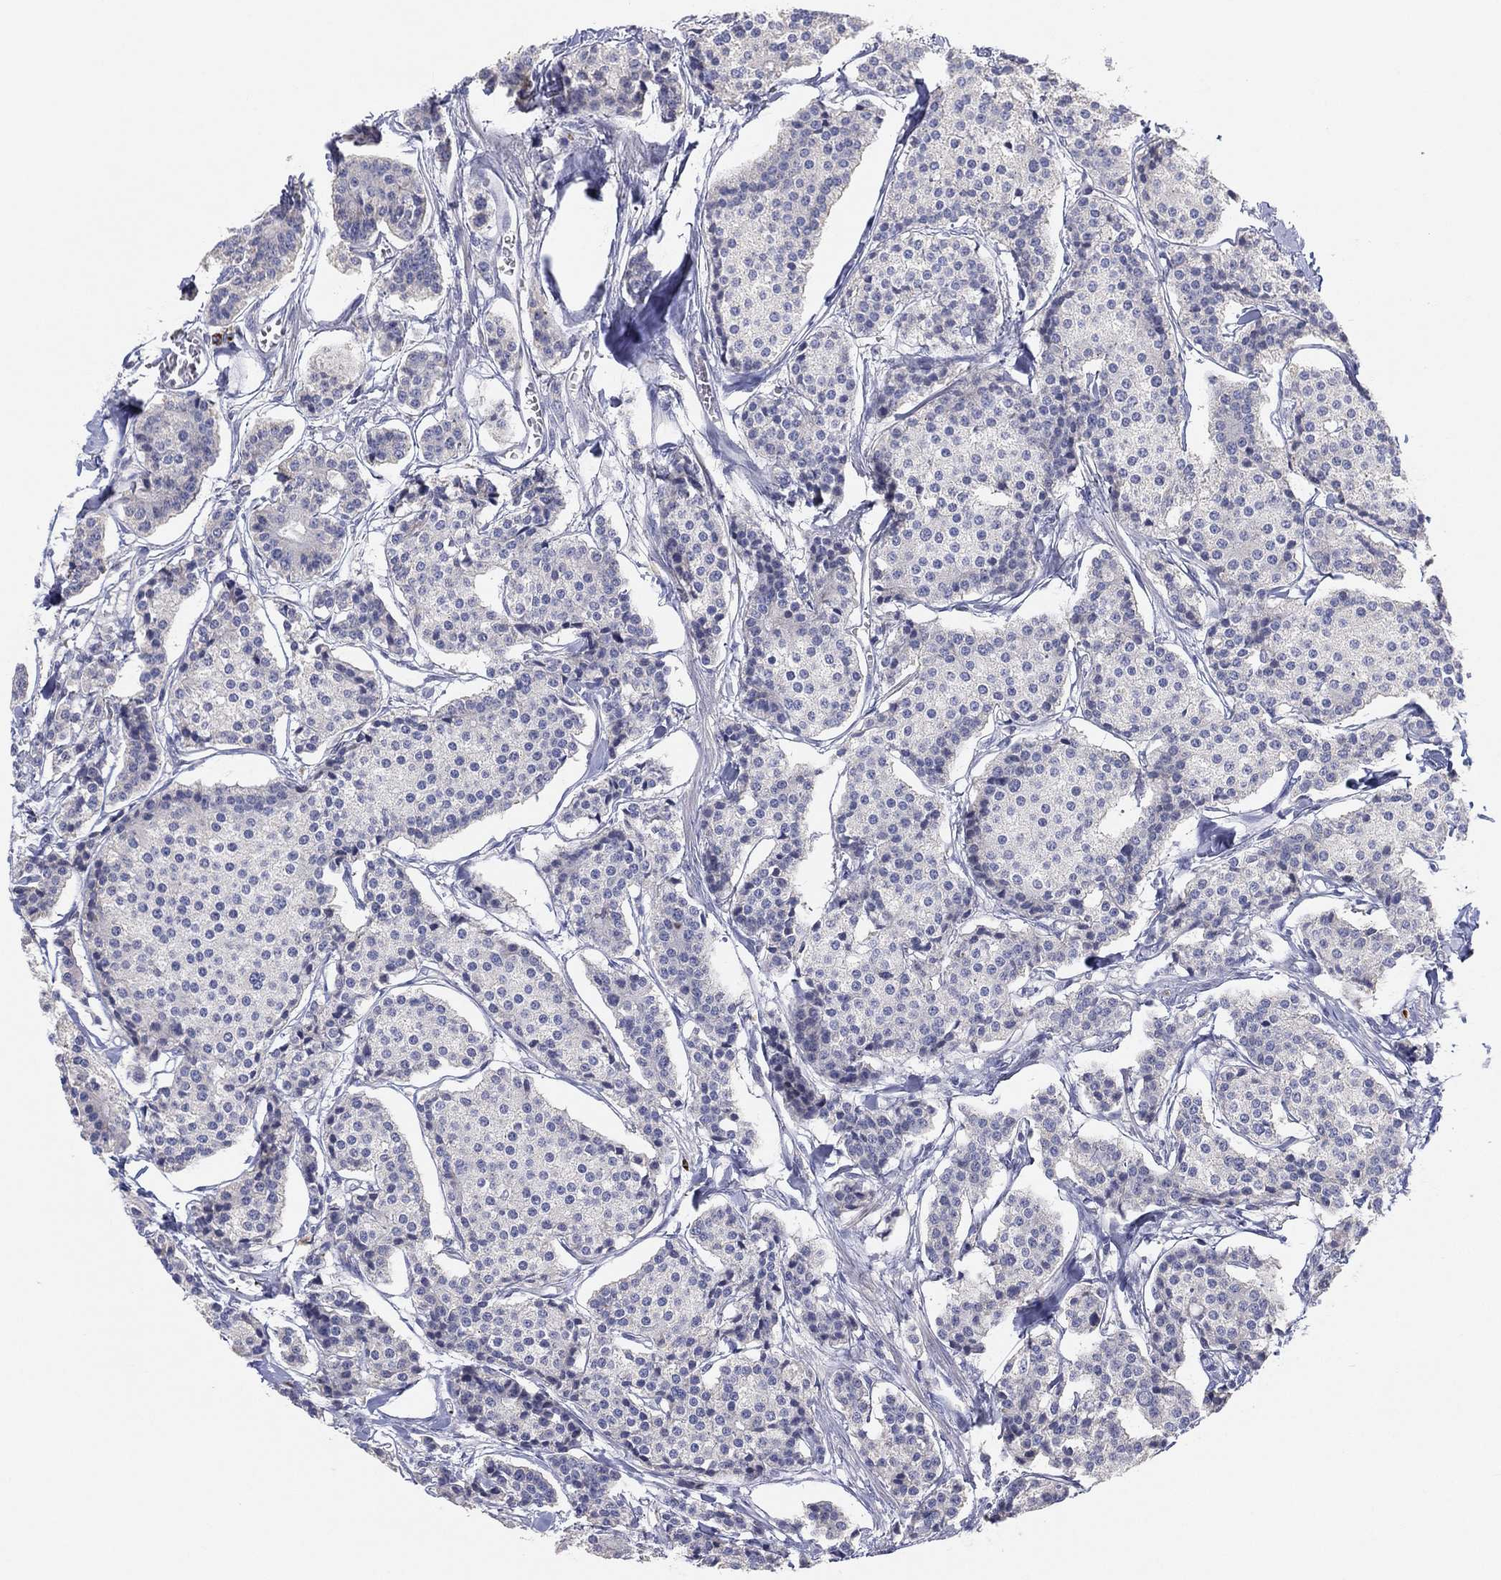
{"staining": {"intensity": "negative", "quantity": "none", "location": "none"}, "tissue": "carcinoid", "cell_type": "Tumor cells", "image_type": "cancer", "snomed": [{"axis": "morphology", "description": "Carcinoid, malignant, NOS"}, {"axis": "topography", "description": "Small intestine"}], "caption": "This is an immunohistochemistry (IHC) image of human malignant carcinoid. There is no expression in tumor cells.", "gene": "TMEM40", "patient": {"sex": "female", "age": 65}}